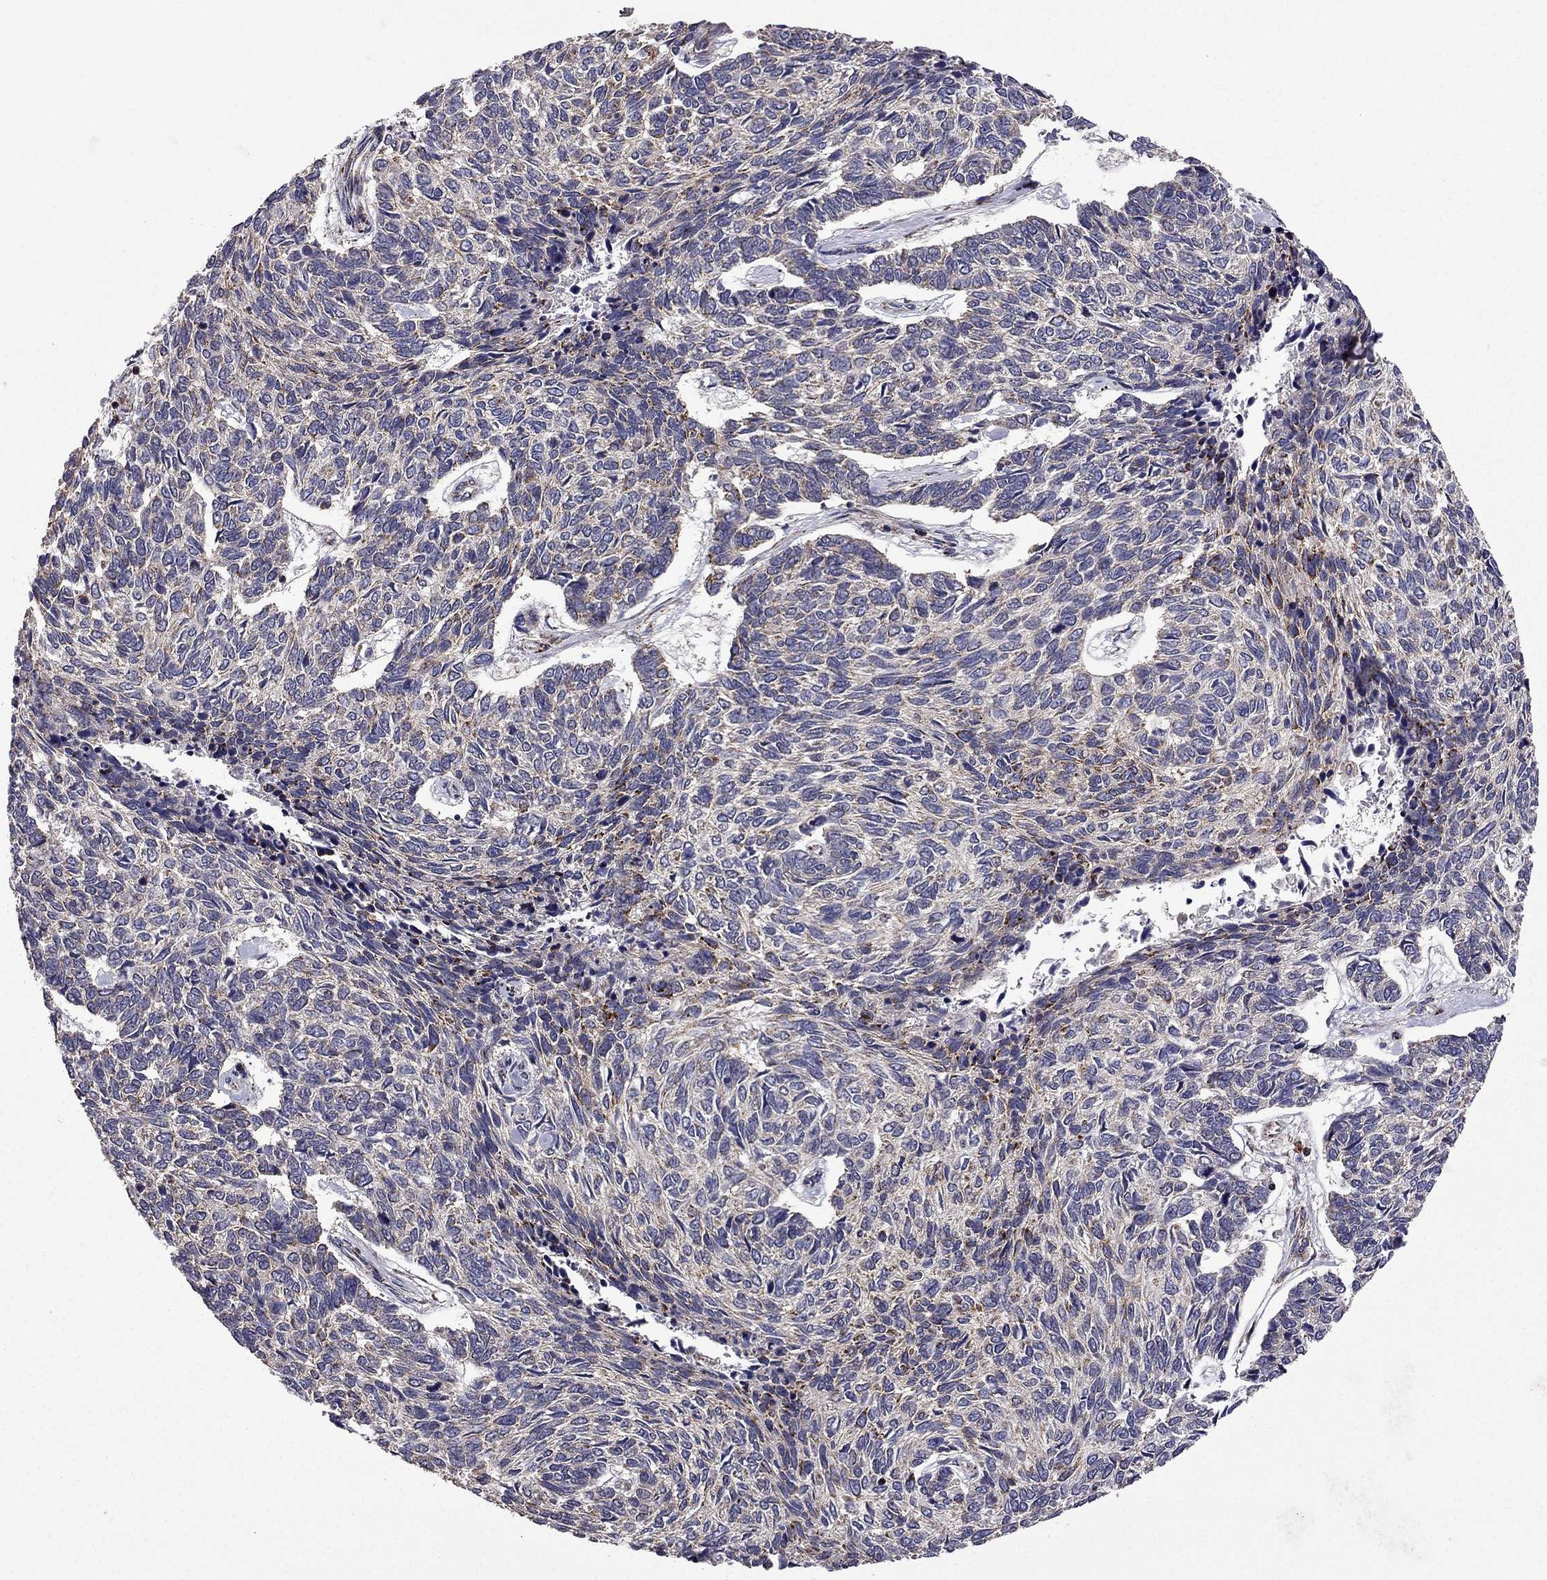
{"staining": {"intensity": "weak", "quantity": "<25%", "location": "cytoplasmic/membranous"}, "tissue": "skin cancer", "cell_type": "Tumor cells", "image_type": "cancer", "snomed": [{"axis": "morphology", "description": "Basal cell carcinoma"}, {"axis": "topography", "description": "Skin"}], "caption": "This is a photomicrograph of immunohistochemistry staining of skin basal cell carcinoma, which shows no staining in tumor cells.", "gene": "TAB2", "patient": {"sex": "female", "age": 65}}